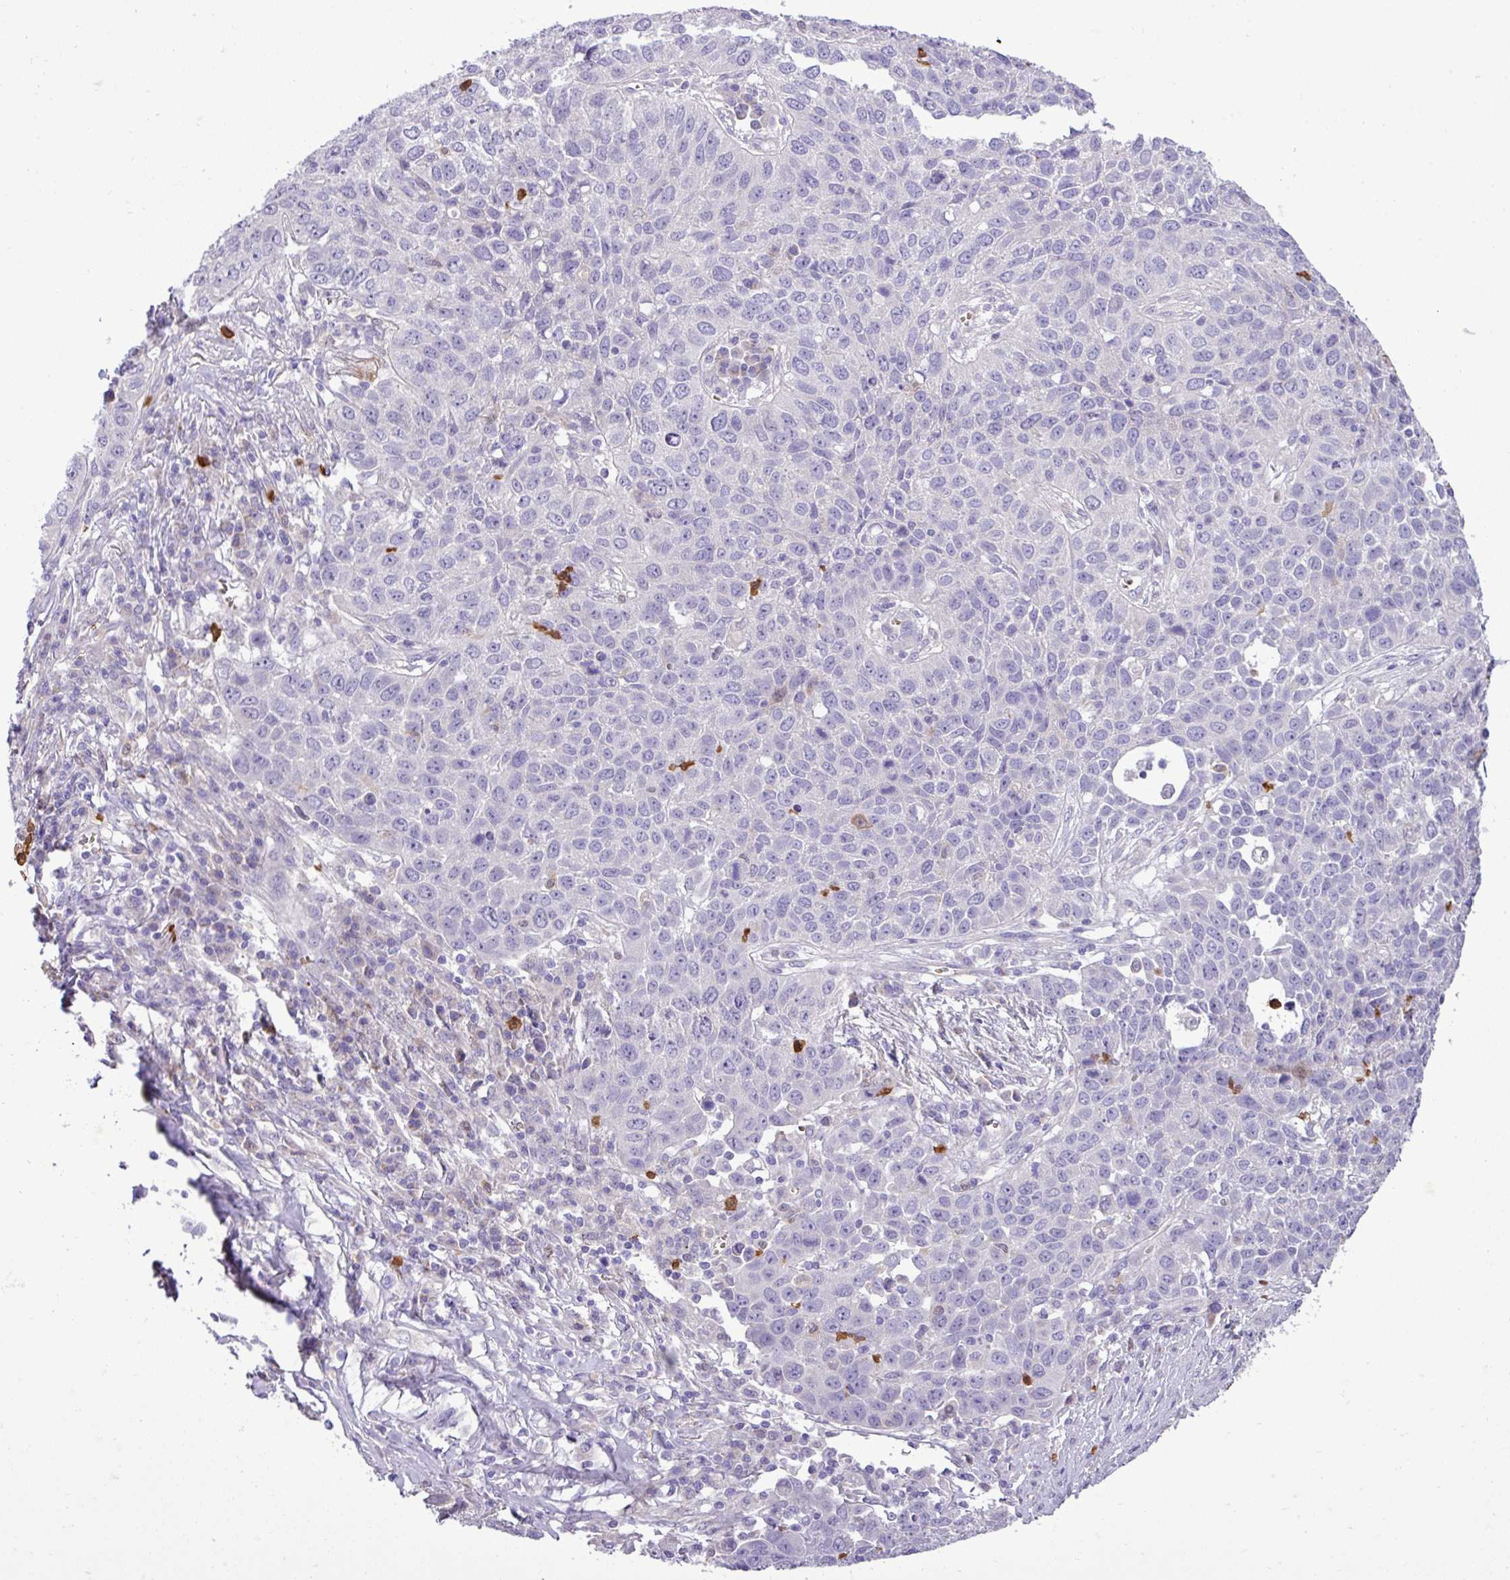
{"staining": {"intensity": "negative", "quantity": "none", "location": "none"}, "tissue": "lung cancer", "cell_type": "Tumor cells", "image_type": "cancer", "snomed": [{"axis": "morphology", "description": "Squamous cell carcinoma, NOS"}, {"axis": "topography", "description": "Lung"}], "caption": "Histopathology image shows no protein expression in tumor cells of lung squamous cell carcinoma tissue.", "gene": "MGAT4B", "patient": {"sex": "male", "age": 76}}